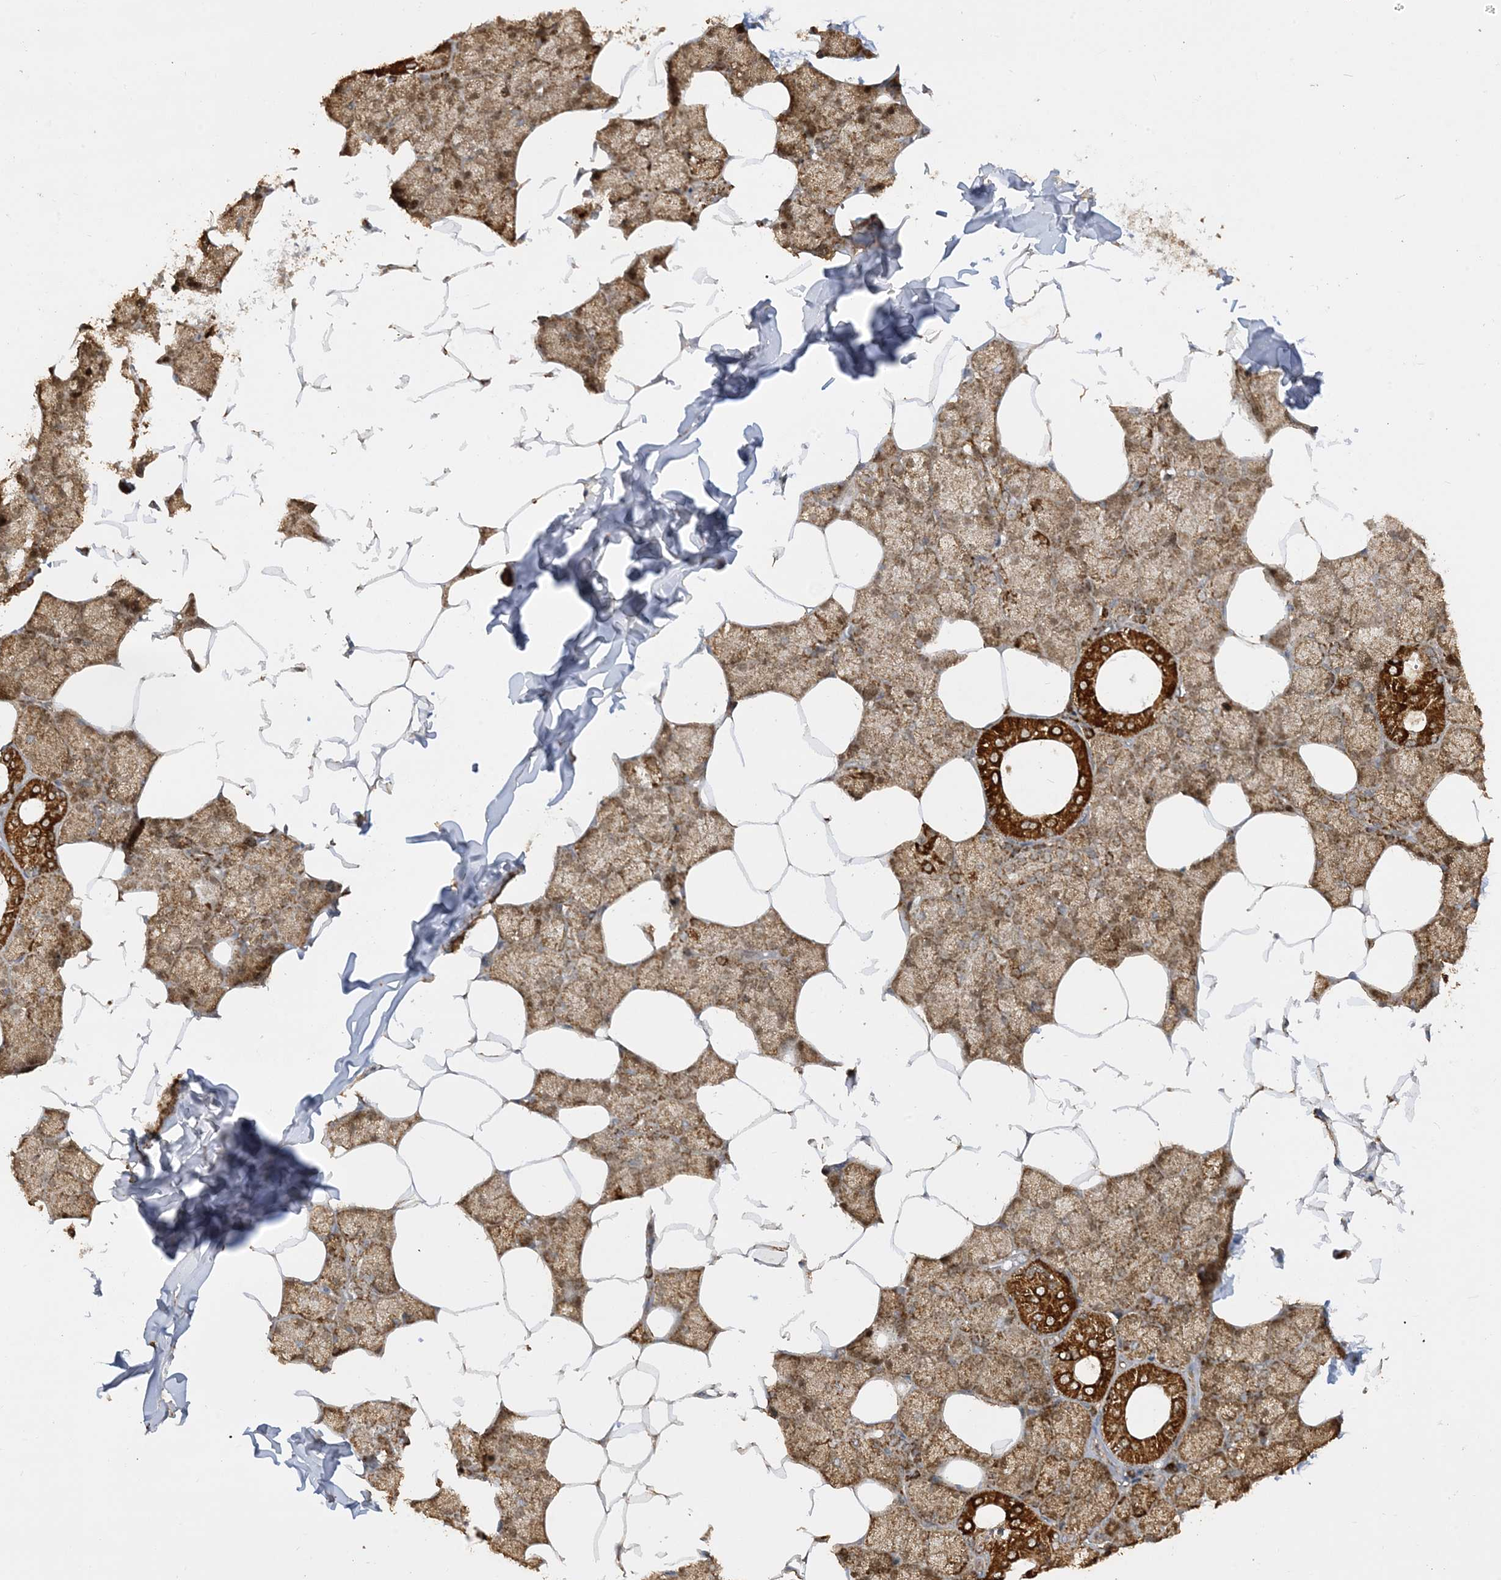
{"staining": {"intensity": "strong", "quantity": "25%-75%", "location": "cytoplasmic/membranous"}, "tissue": "salivary gland", "cell_type": "Glandular cells", "image_type": "normal", "snomed": [{"axis": "morphology", "description": "Normal tissue, NOS"}, {"axis": "topography", "description": "Salivary gland"}], "caption": "Brown immunohistochemical staining in normal human salivary gland exhibits strong cytoplasmic/membranous positivity in approximately 25%-75% of glandular cells. (Stains: DAB (3,3'-diaminobenzidine) in brown, nuclei in blue, Microscopy: brightfield microscopy at high magnification).", "gene": "NDUFAF3", "patient": {"sex": "male", "age": 62}}